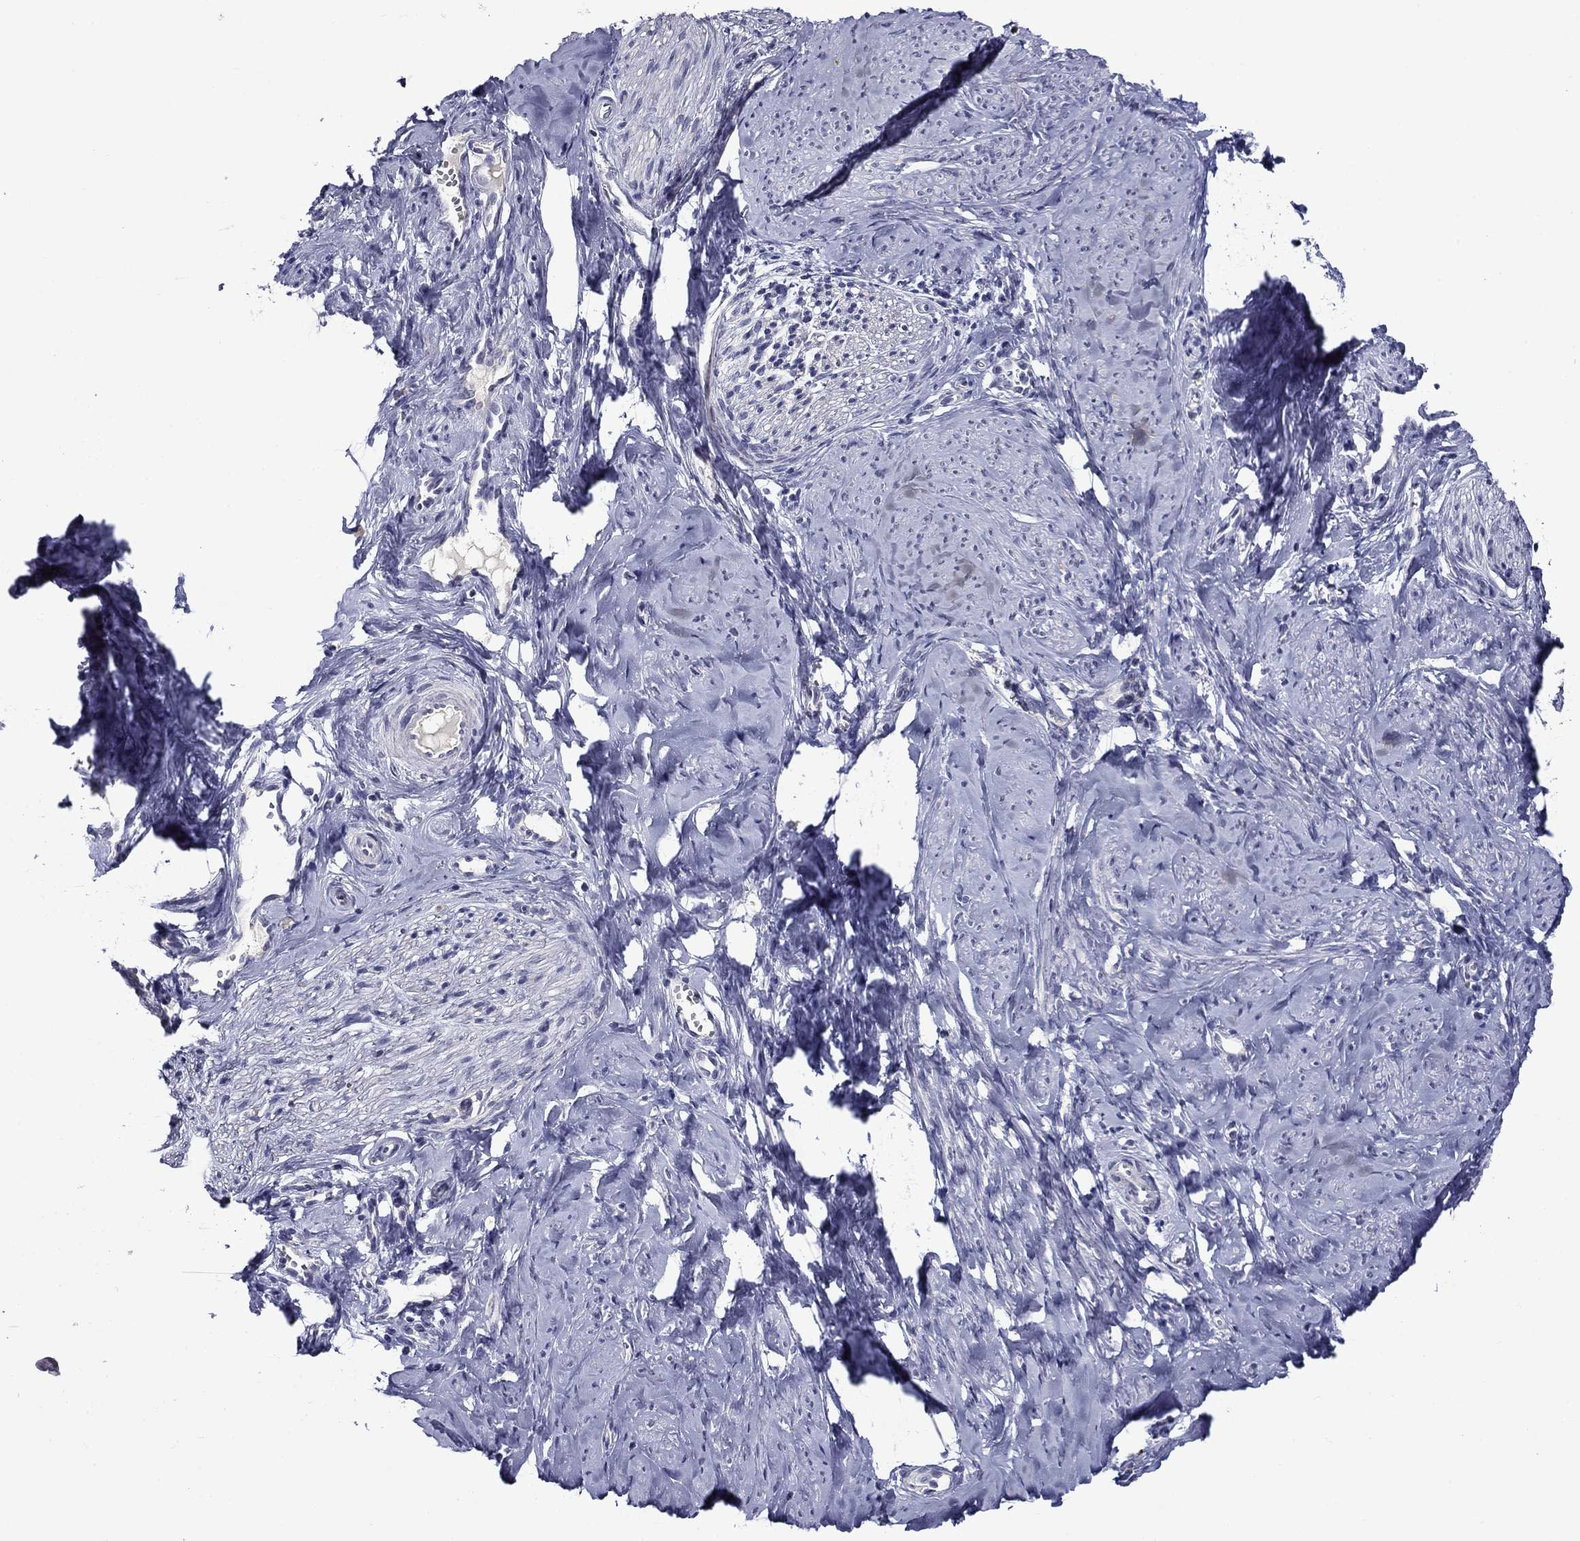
{"staining": {"intensity": "negative", "quantity": "none", "location": "none"}, "tissue": "smooth muscle", "cell_type": "Smooth muscle cells", "image_type": "normal", "snomed": [{"axis": "morphology", "description": "Normal tissue, NOS"}, {"axis": "topography", "description": "Smooth muscle"}], "caption": "A high-resolution histopathology image shows IHC staining of normal smooth muscle, which displays no significant staining in smooth muscle cells. (DAB IHC with hematoxylin counter stain).", "gene": "SPATA7", "patient": {"sex": "female", "age": 48}}